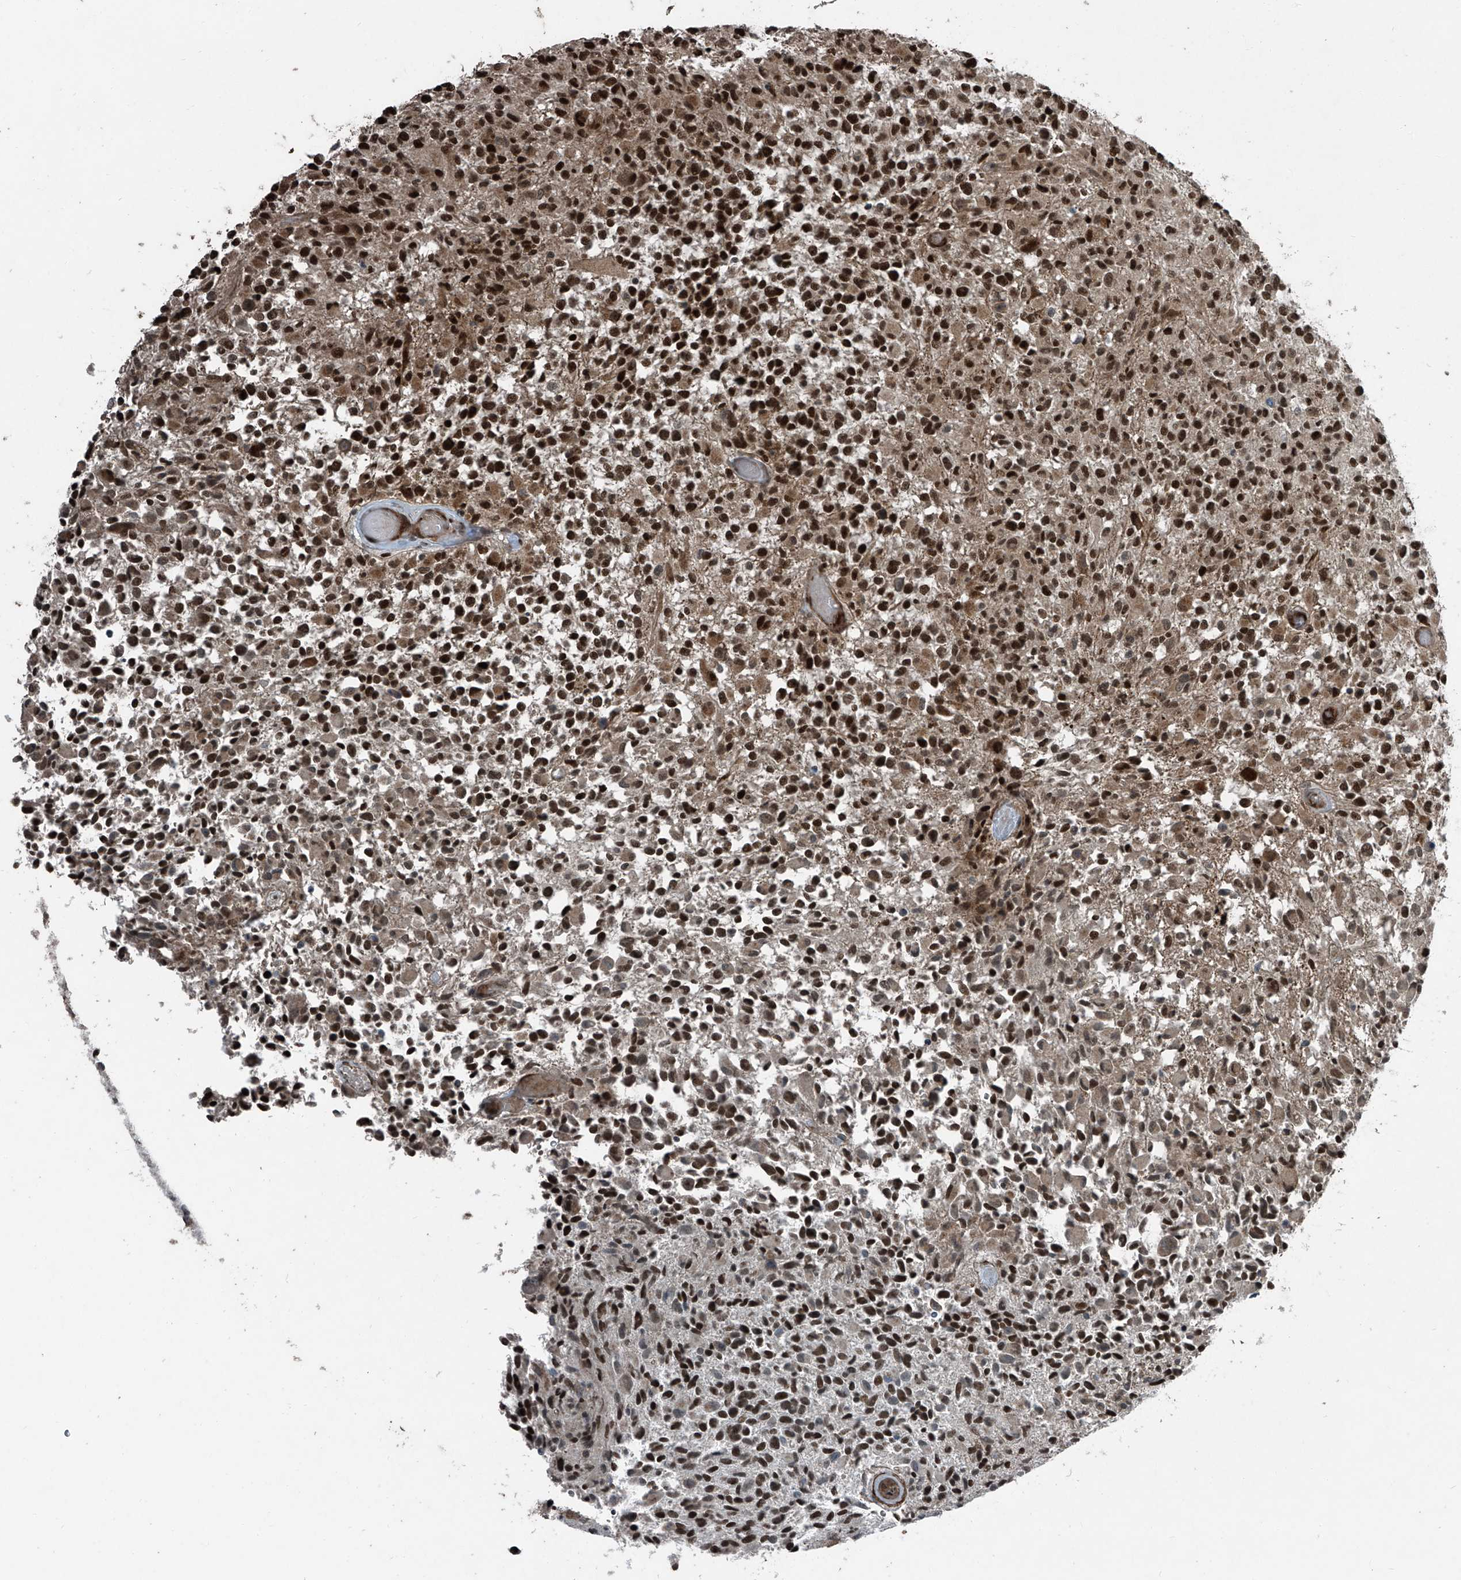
{"staining": {"intensity": "strong", "quantity": ">75%", "location": "nuclear"}, "tissue": "glioma", "cell_type": "Tumor cells", "image_type": "cancer", "snomed": [{"axis": "morphology", "description": "Glioma, malignant, High grade"}, {"axis": "morphology", "description": "Glioblastoma, NOS"}, {"axis": "topography", "description": "Brain"}], "caption": "About >75% of tumor cells in human malignant glioma (high-grade) reveal strong nuclear protein expression as visualized by brown immunohistochemical staining.", "gene": "ZNF570", "patient": {"sex": "male", "age": 60}}